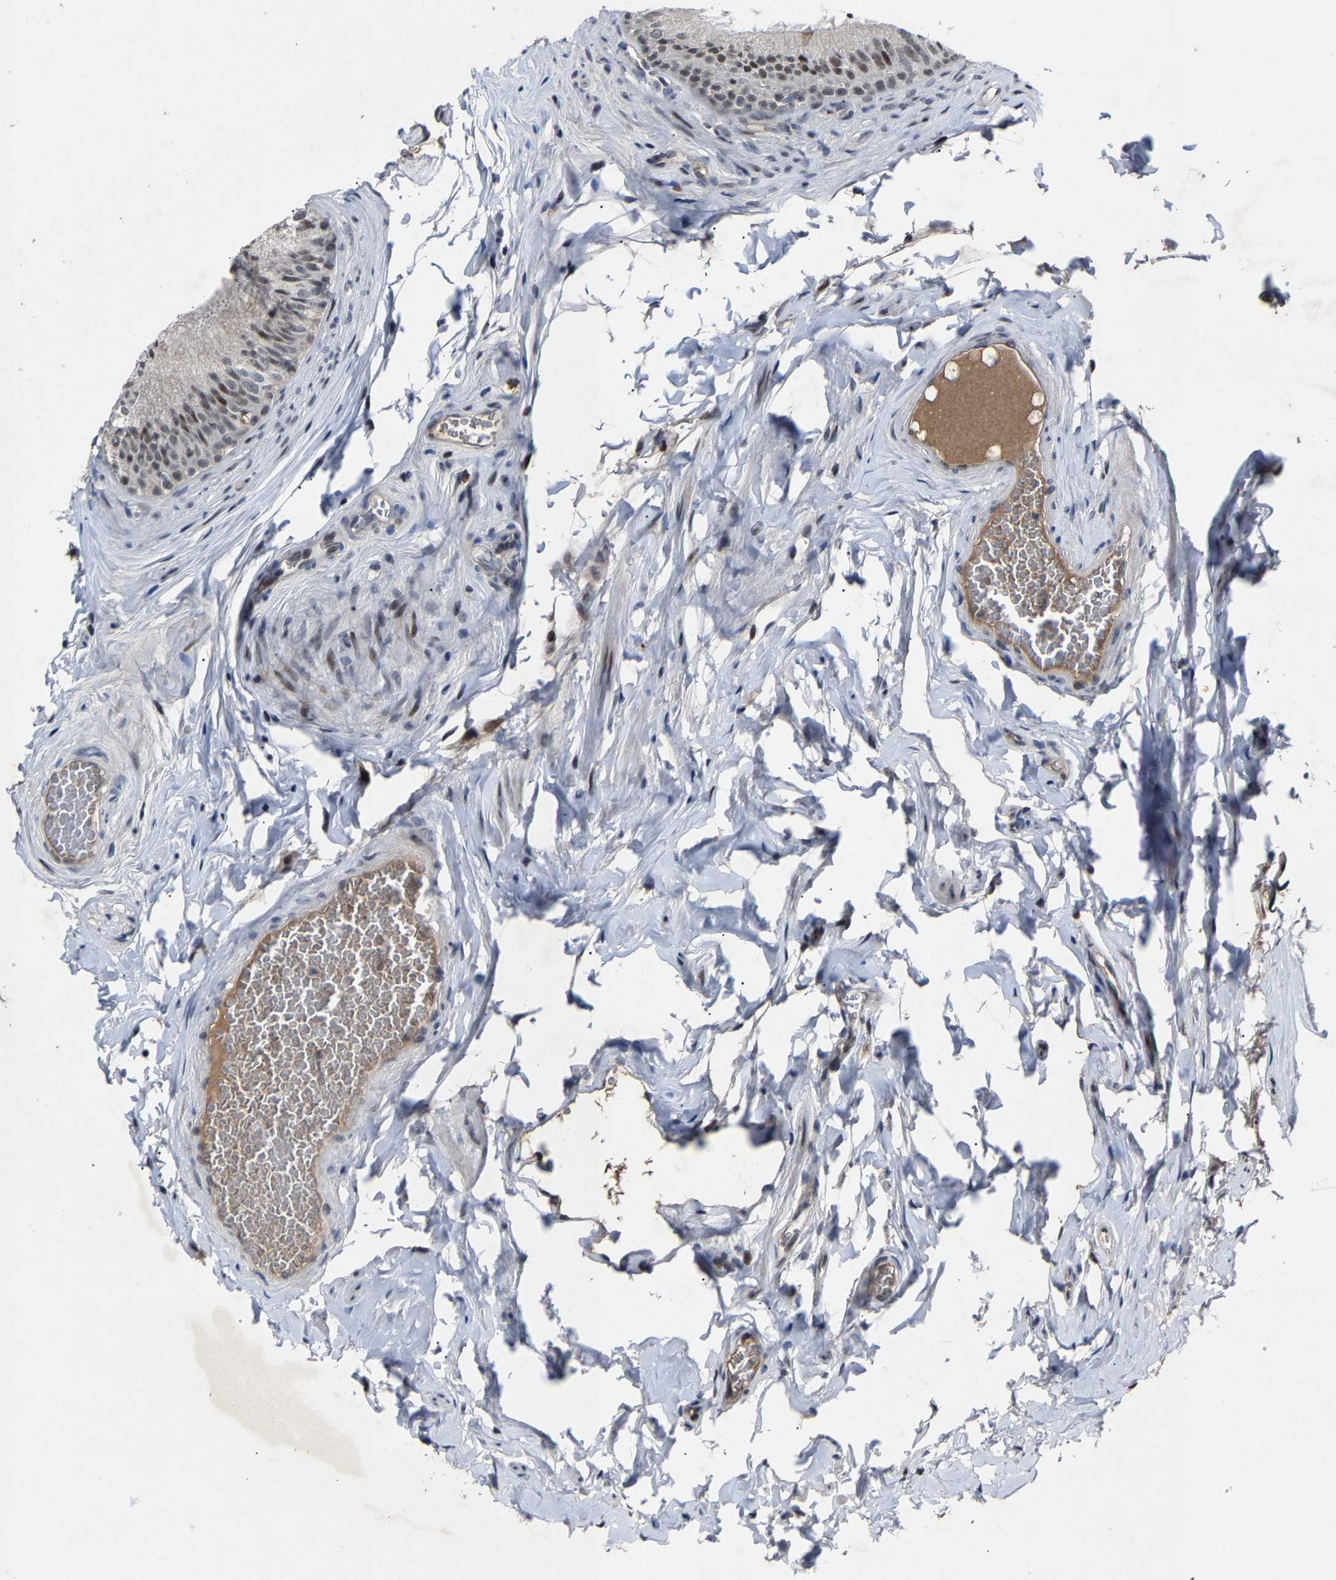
{"staining": {"intensity": "moderate", "quantity": ">75%", "location": "nuclear"}, "tissue": "epididymis", "cell_type": "Glandular cells", "image_type": "normal", "snomed": [{"axis": "morphology", "description": "Normal tissue, NOS"}, {"axis": "topography", "description": "Testis"}, {"axis": "topography", "description": "Epididymis"}], "caption": "Immunohistochemistry (IHC) of normal human epididymis shows medium levels of moderate nuclear expression in about >75% of glandular cells. (Brightfield microscopy of DAB IHC at high magnification).", "gene": "LSM8", "patient": {"sex": "male", "age": 36}}